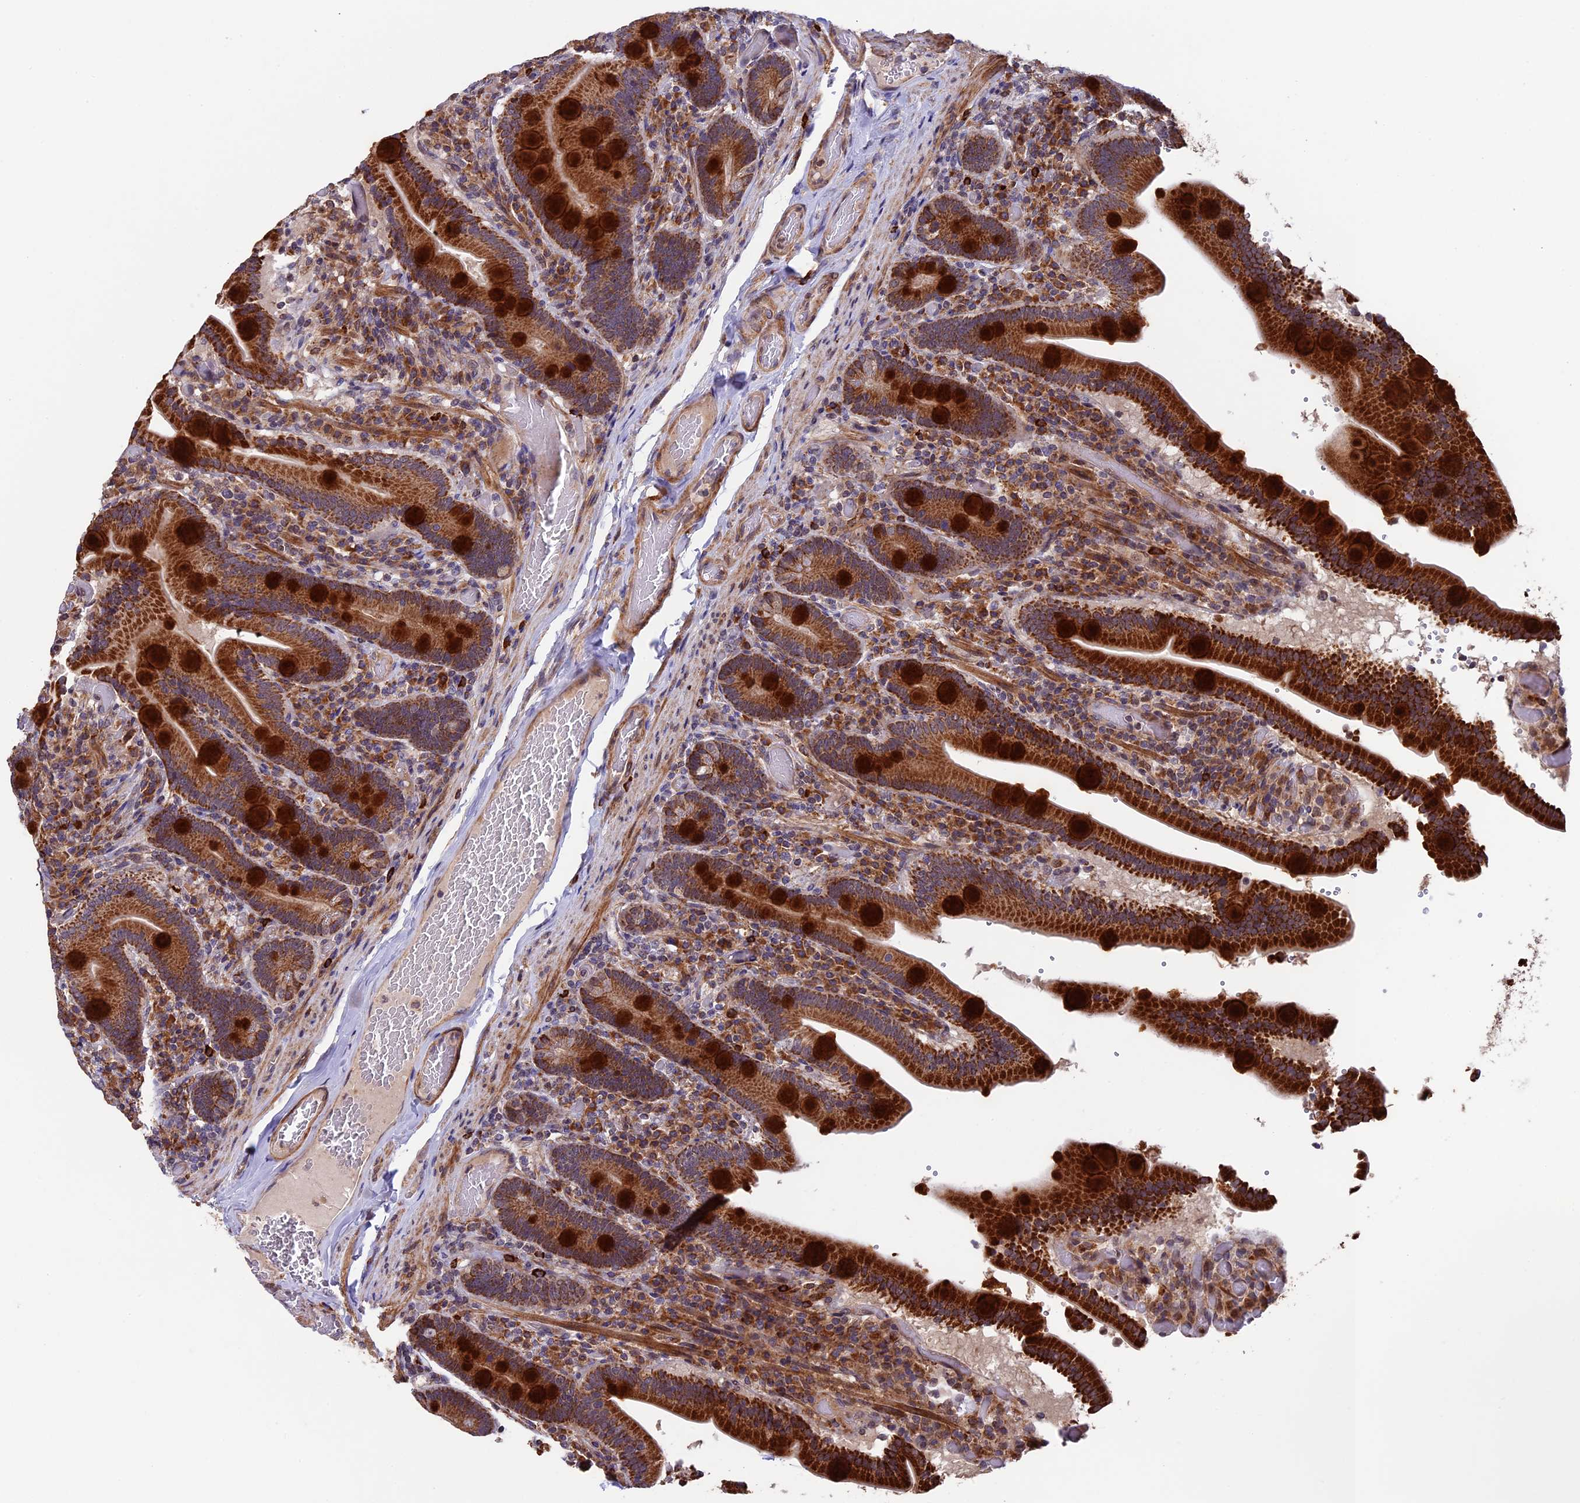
{"staining": {"intensity": "strong", "quantity": ">75%", "location": "cytoplasmic/membranous"}, "tissue": "duodenum", "cell_type": "Glandular cells", "image_type": "normal", "snomed": [{"axis": "morphology", "description": "Normal tissue, NOS"}, {"axis": "topography", "description": "Duodenum"}], "caption": "A brown stain shows strong cytoplasmic/membranous positivity of a protein in glandular cells of unremarkable human duodenum.", "gene": "RNF17", "patient": {"sex": "female", "age": 62}}